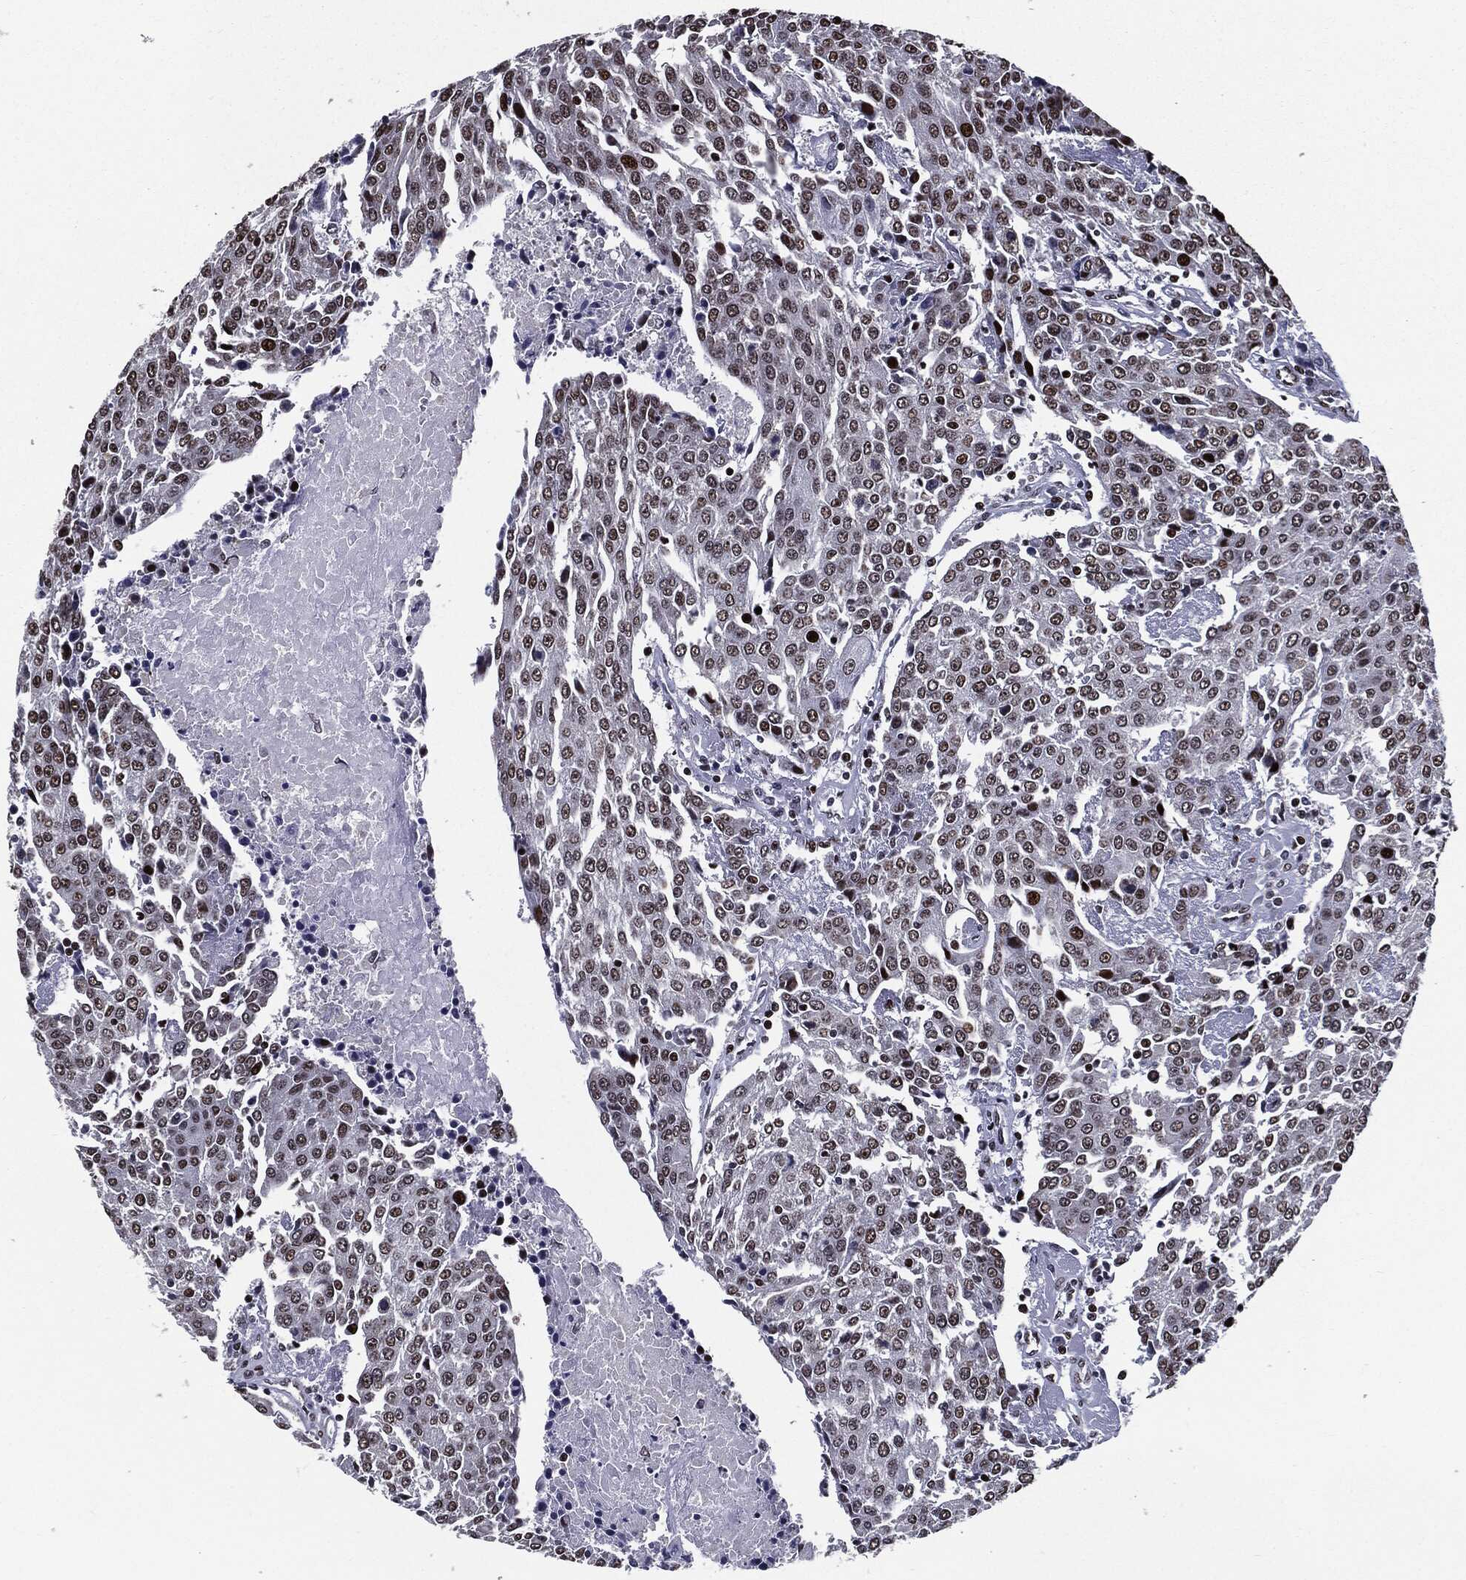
{"staining": {"intensity": "moderate", "quantity": ">75%", "location": "nuclear"}, "tissue": "urothelial cancer", "cell_type": "Tumor cells", "image_type": "cancer", "snomed": [{"axis": "morphology", "description": "Urothelial carcinoma, High grade"}, {"axis": "topography", "description": "Urinary bladder"}], "caption": "An immunohistochemistry (IHC) photomicrograph of tumor tissue is shown. Protein staining in brown highlights moderate nuclear positivity in urothelial cancer within tumor cells.", "gene": "ZFP91", "patient": {"sex": "female", "age": 85}}